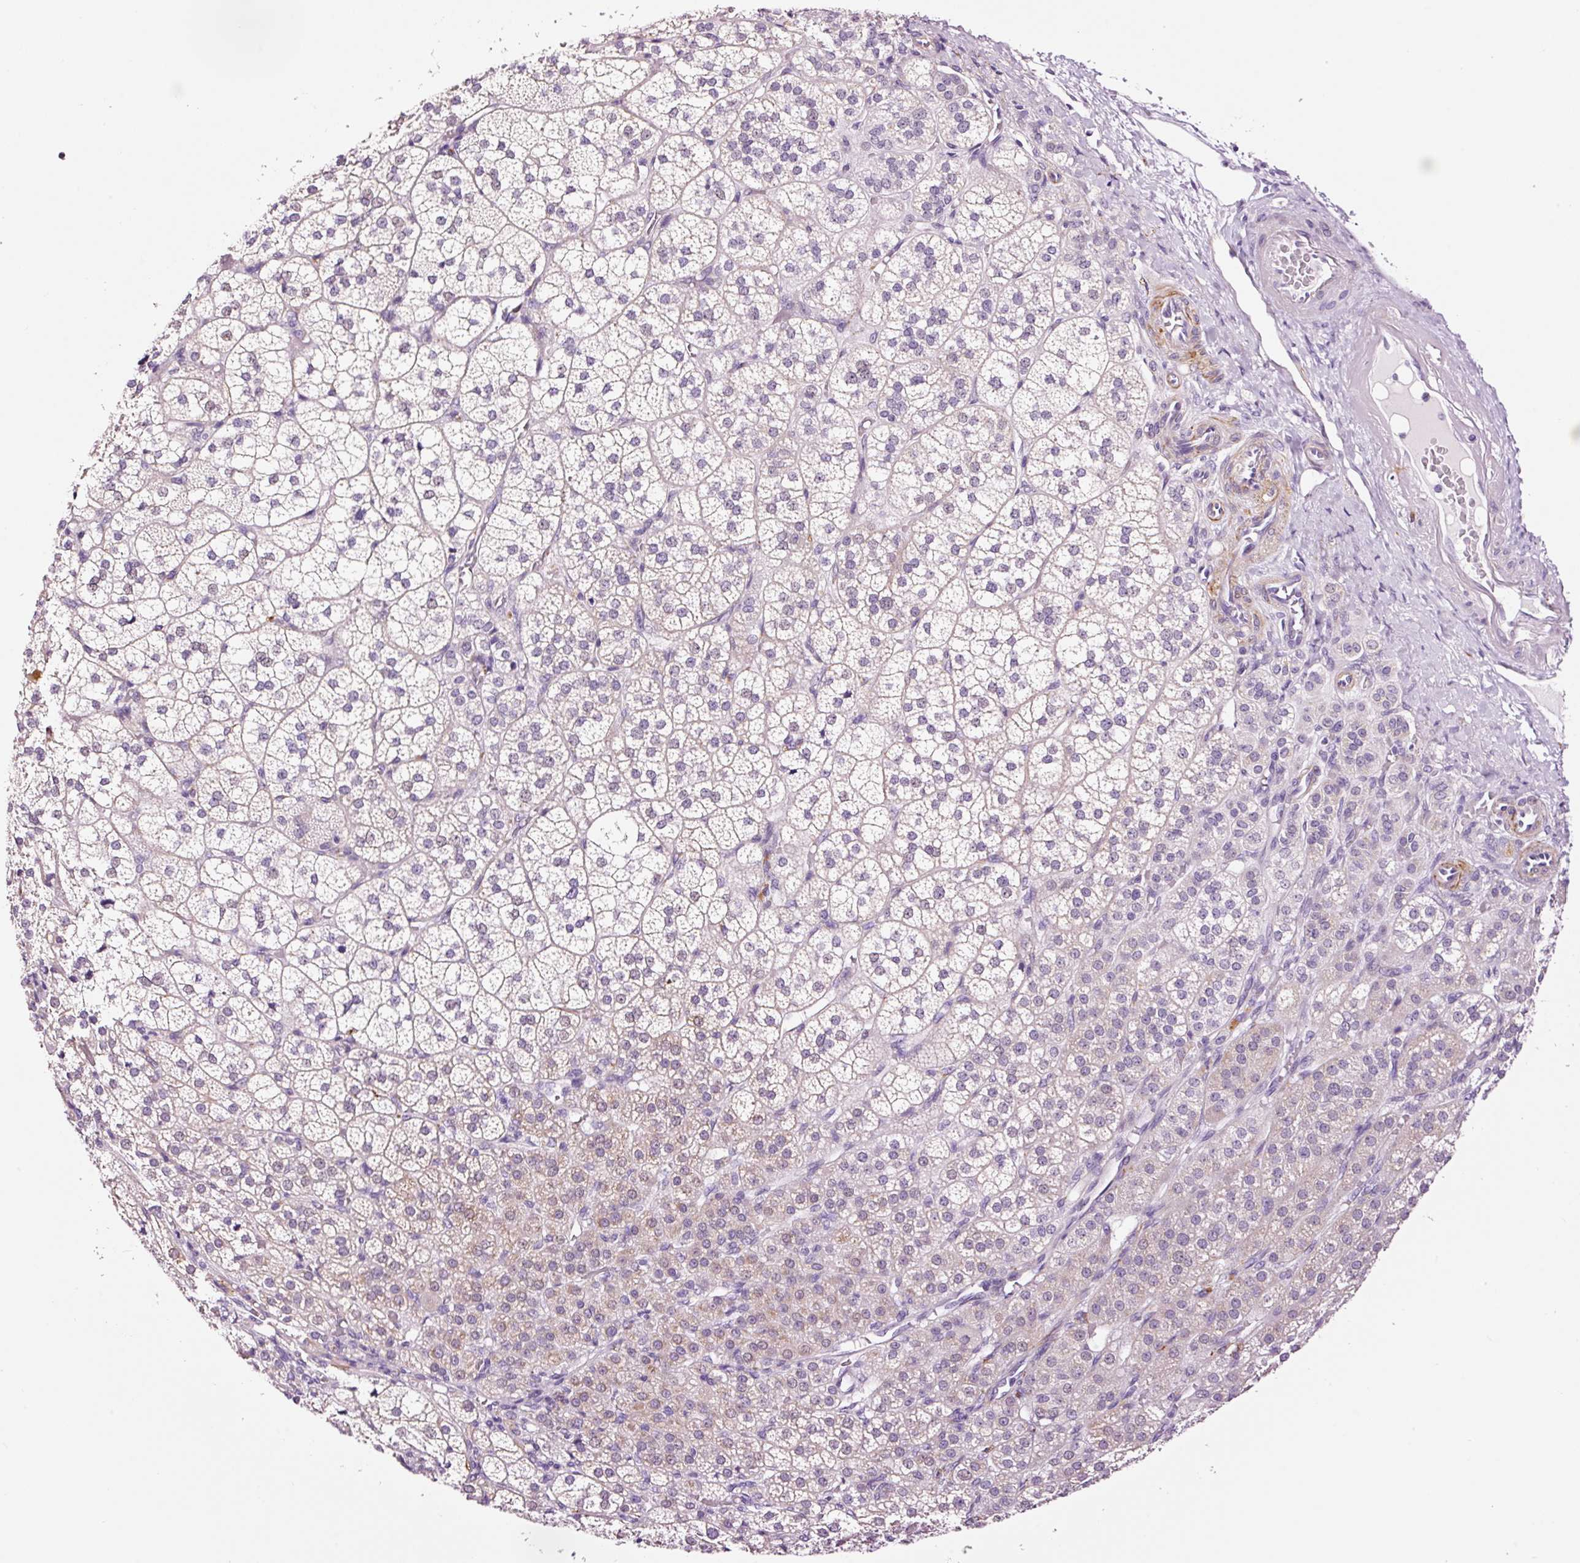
{"staining": {"intensity": "weak", "quantity": "<25%", "location": "cytoplasmic/membranous"}, "tissue": "adrenal gland", "cell_type": "Glandular cells", "image_type": "normal", "snomed": [{"axis": "morphology", "description": "Normal tissue, NOS"}, {"axis": "topography", "description": "Adrenal gland"}], "caption": "This is an immunohistochemistry (IHC) histopathology image of benign adrenal gland. There is no positivity in glandular cells.", "gene": "RTF2", "patient": {"sex": "female", "age": 60}}